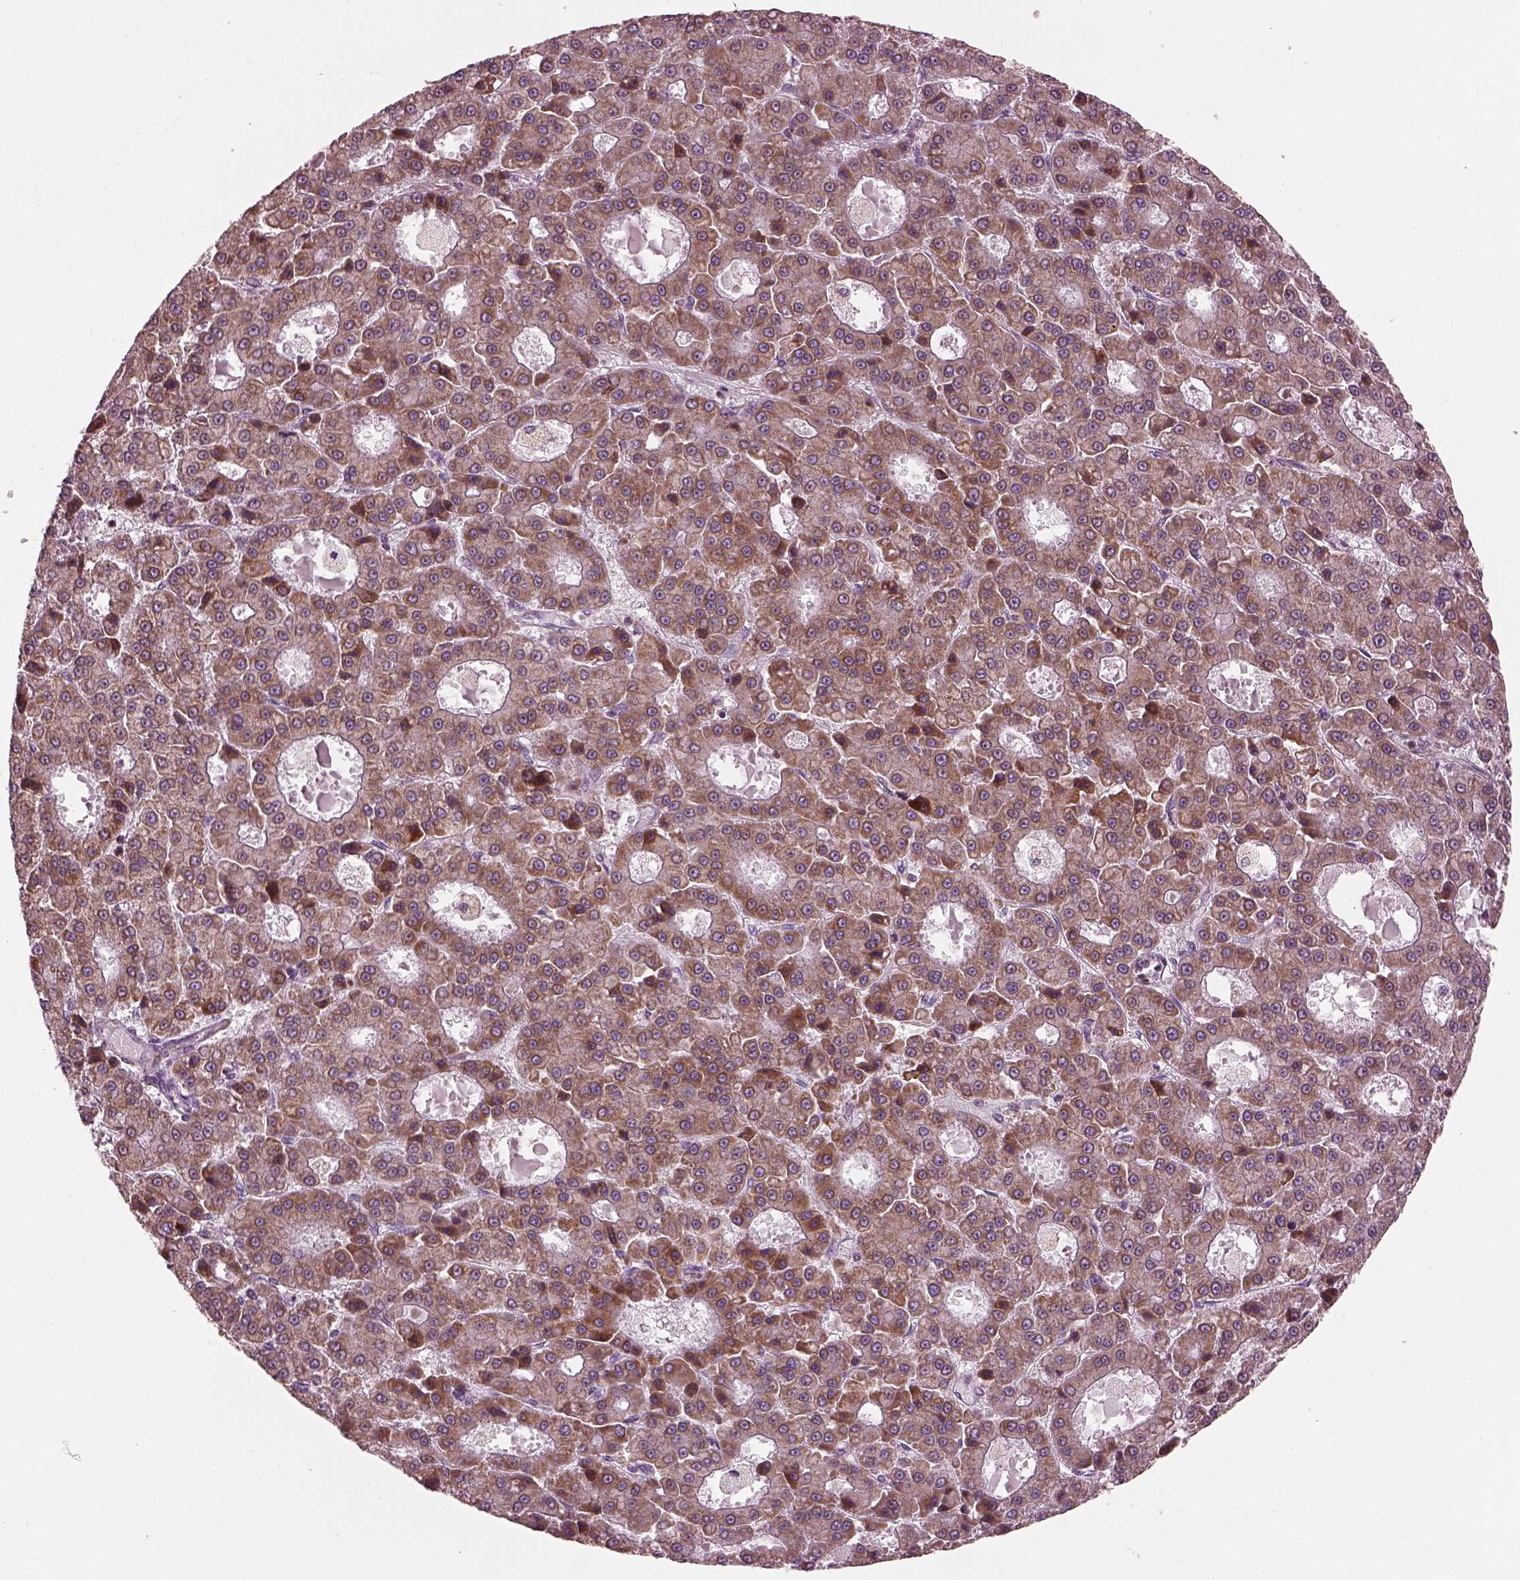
{"staining": {"intensity": "moderate", "quantity": ">75%", "location": "cytoplasmic/membranous"}, "tissue": "liver cancer", "cell_type": "Tumor cells", "image_type": "cancer", "snomed": [{"axis": "morphology", "description": "Carcinoma, Hepatocellular, NOS"}, {"axis": "topography", "description": "Liver"}], "caption": "Immunohistochemistry image of human liver cancer stained for a protein (brown), which shows medium levels of moderate cytoplasmic/membranous positivity in about >75% of tumor cells.", "gene": "ATP5MF", "patient": {"sex": "male", "age": 70}}